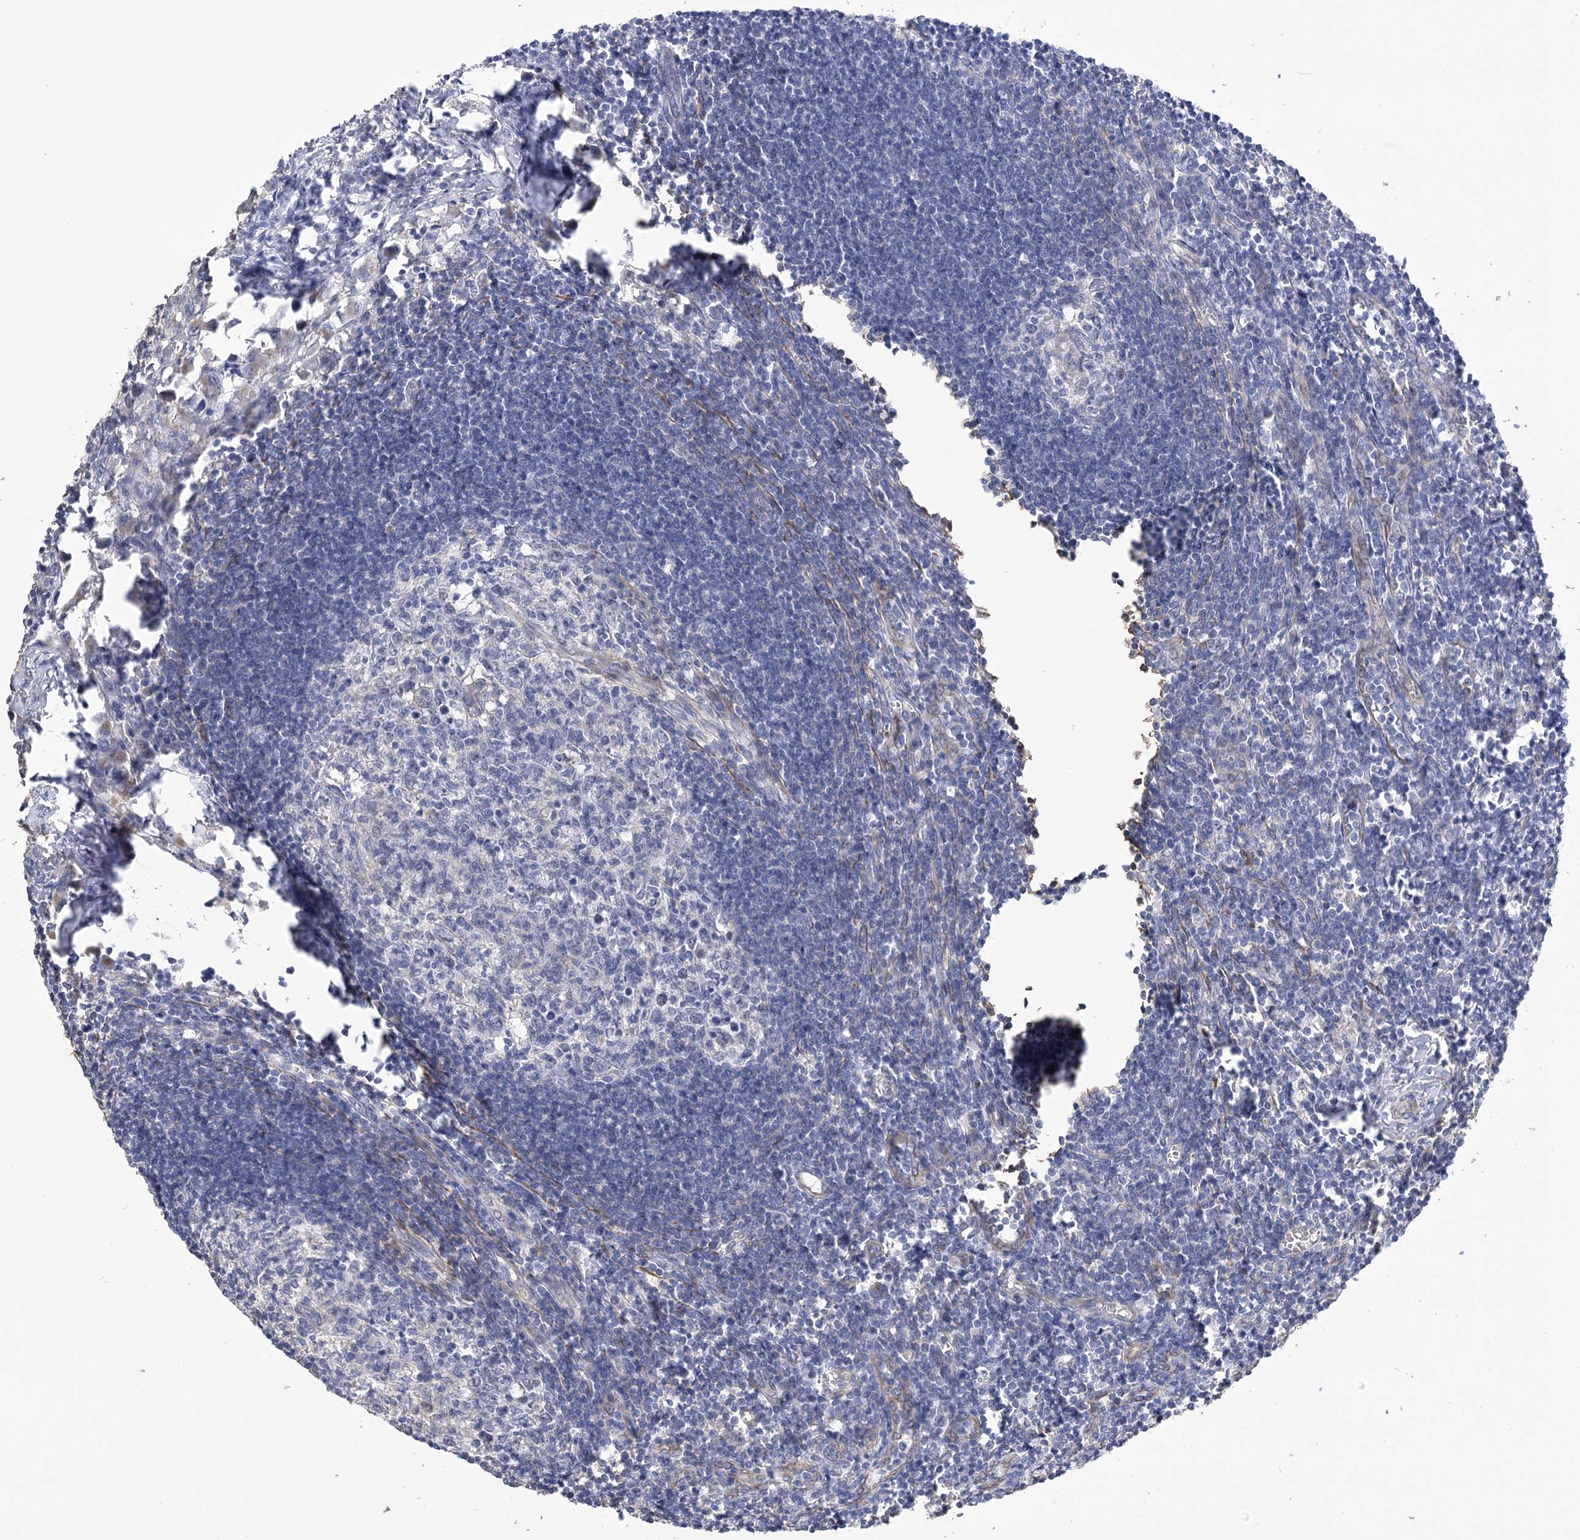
{"staining": {"intensity": "moderate", "quantity": "<25%", "location": "cytoplasmic/membranous"}, "tissue": "lymph node", "cell_type": "Germinal center cells", "image_type": "normal", "snomed": [{"axis": "morphology", "description": "Normal tissue, NOS"}, {"axis": "morphology", "description": "Malignant melanoma, Metastatic site"}, {"axis": "topography", "description": "Lymph node"}], "caption": "Immunohistochemistry (IHC) (DAB) staining of unremarkable lymph node shows moderate cytoplasmic/membranous protein staining in about <25% of germinal center cells.", "gene": "ECHDC3", "patient": {"sex": "male", "age": 41}}